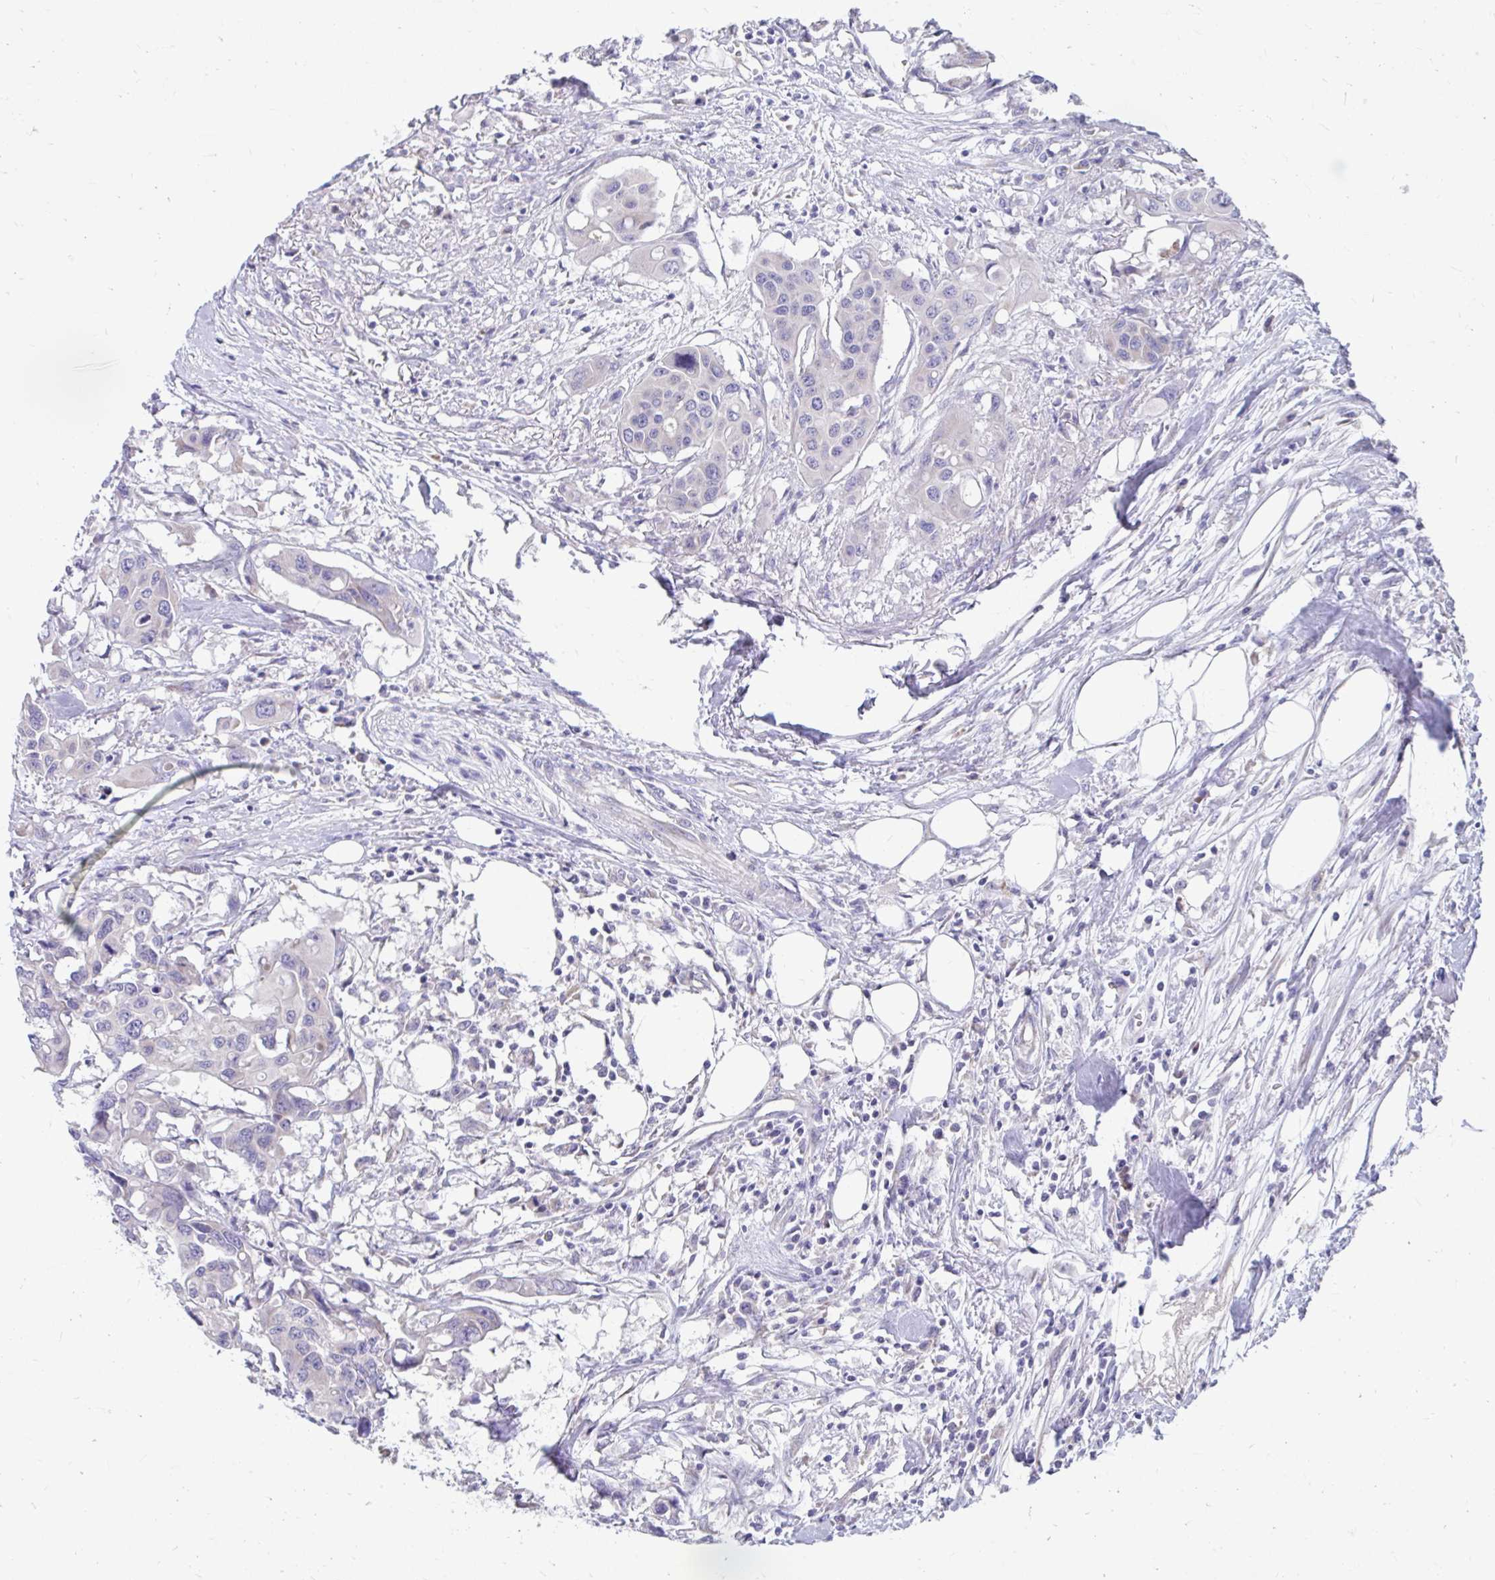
{"staining": {"intensity": "negative", "quantity": "none", "location": "none"}, "tissue": "colorectal cancer", "cell_type": "Tumor cells", "image_type": "cancer", "snomed": [{"axis": "morphology", "description": "Adenocarcinoma, NOS"}, {"axis": "topography", "description": "Colon"}], "caption": "Adenocarcinoma (colorectal) was stained to show a protein in brown. There is no significant positivity in tumor cells. (Immunohistochemistry (ihc), brightfield microscopy, high magnification).", "gene": "LINGO4", "patient": {"sex": "male", "age": 77}}